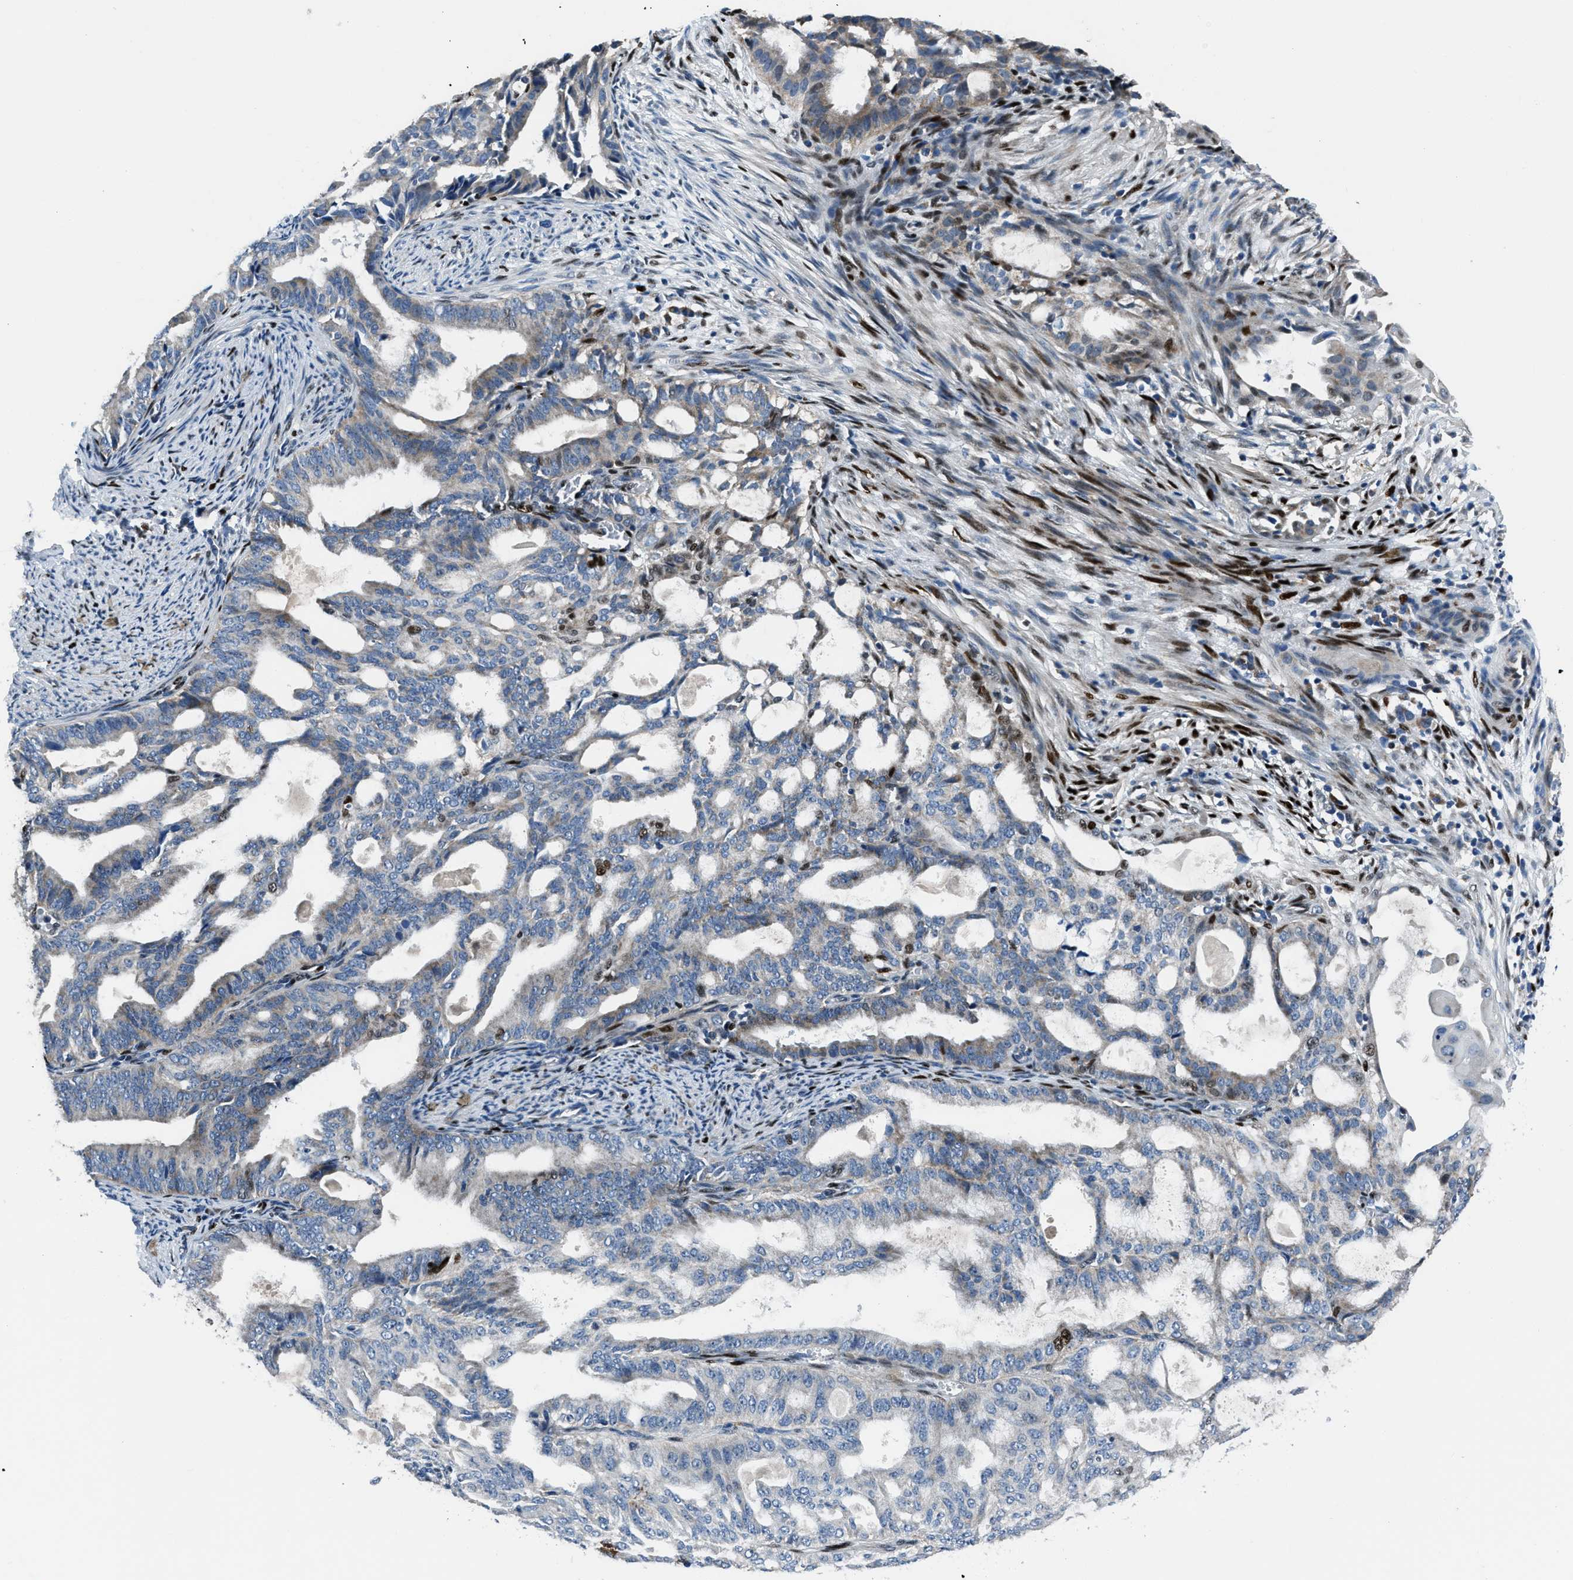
{"staining": {"intensity": "moderate", "quantity": "<25%", "location": "nuclear"}, "tissue": "endometrial cancer", "cell_type": "Tumor cells", "image_type": "cancer", "snomed": [{"axis": "morphology", "description": "Adenocarcinoma, NOS"}, {"axis": "topography", "description": "Endometrium"}], "caption": "Immunohistochemistry photomicrograph of neoplastic tissue: human endometrial cancer (adenocarcinoma) stained using immunohistochemistry (IHC) reveals low levels of moderate protein expression localized specifically in the nuclear of tumor cells, appearing as a nuclear brown color.", "gene": "EGR1", "patient": {"sex": "female", "age": 58}}